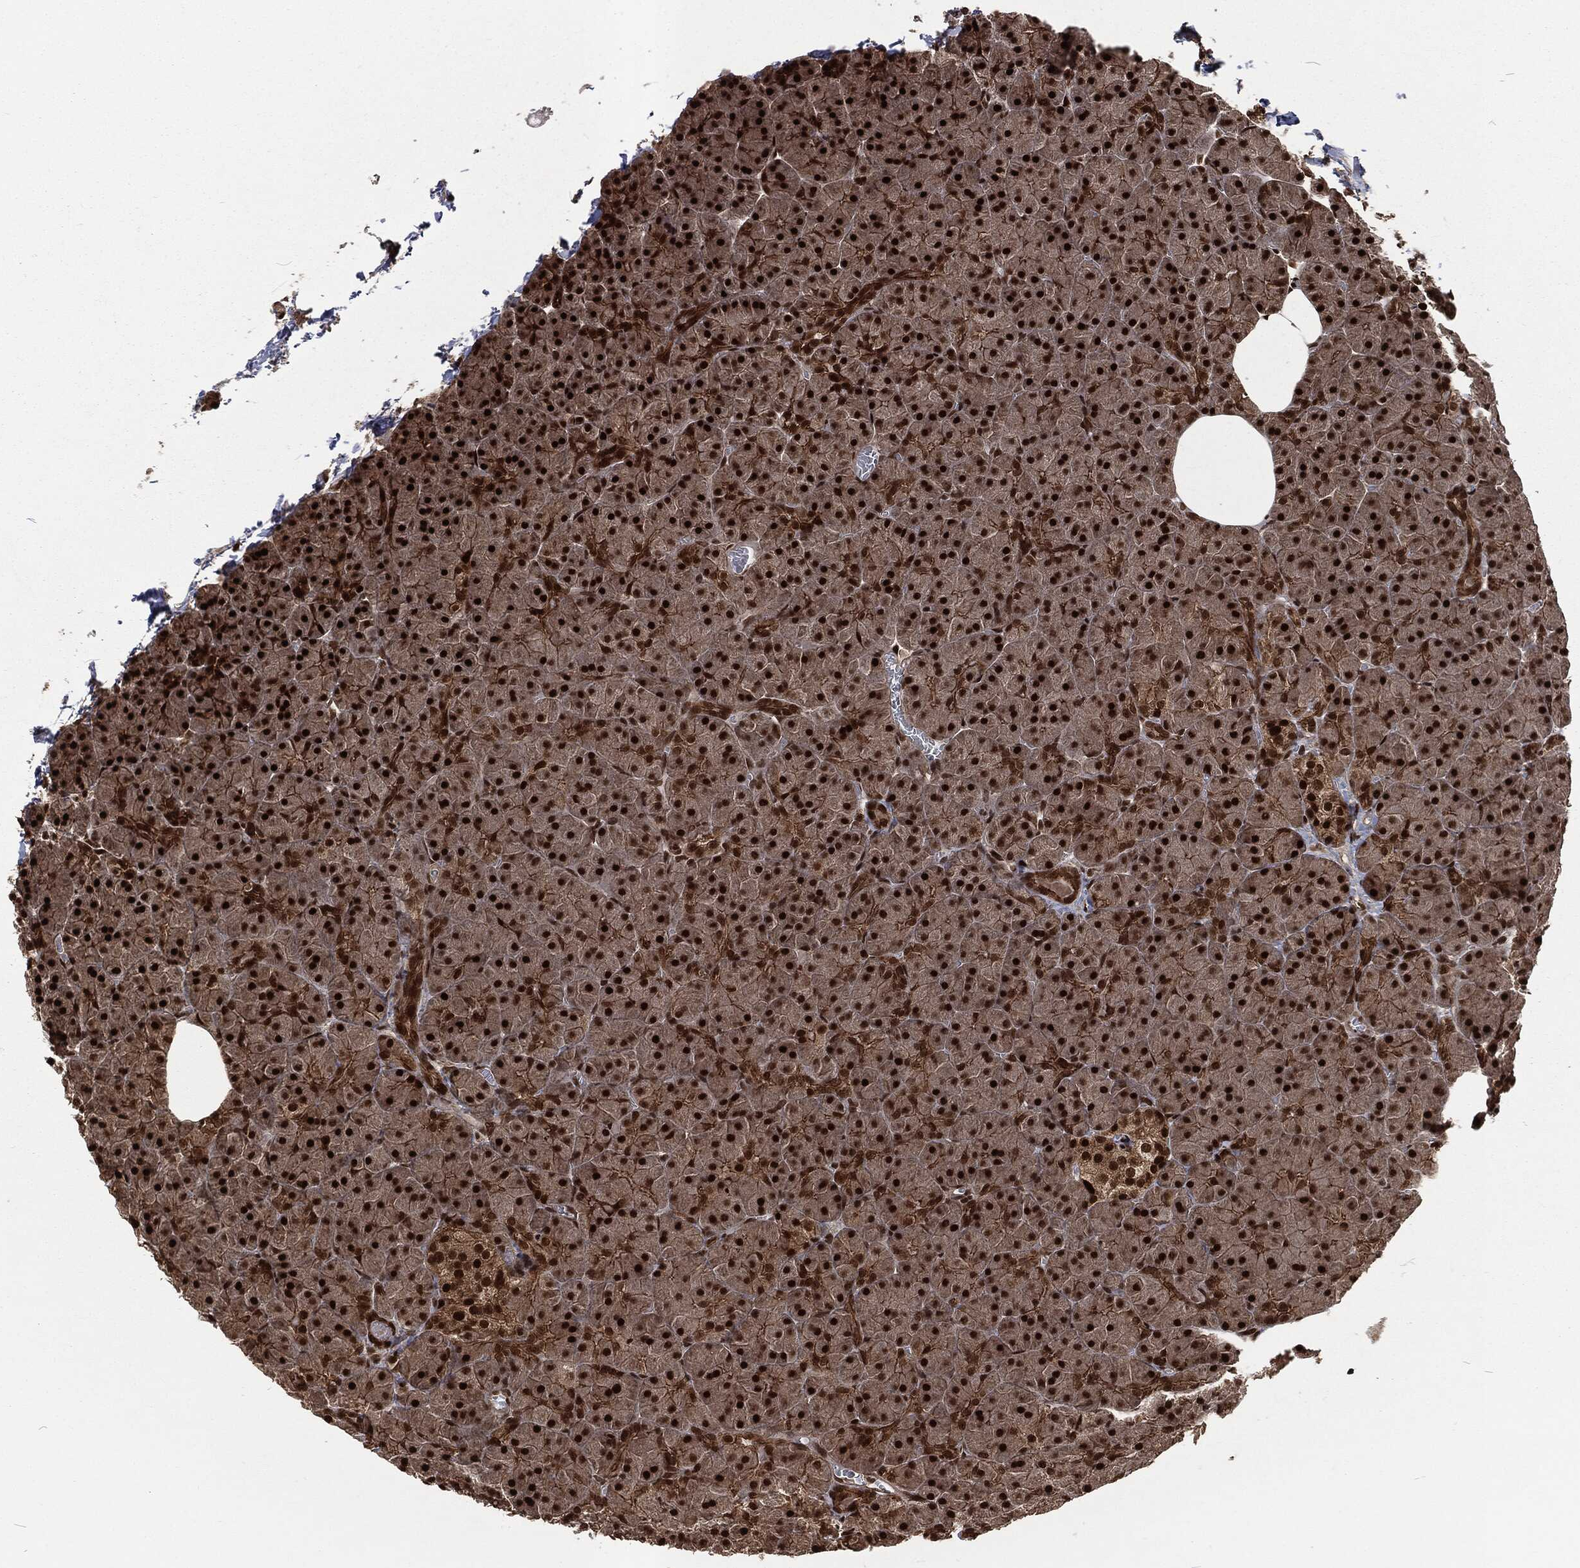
{"staining": {"intensity": "strong", "quantity": ">75%", "location": "nuclear"}, "tissue": "pancreas", "cell_type": "Exocrine glandular cells", "image_type": "normal", "snomed": [{"axis": "morphology", "description": "Normal tissue, NOS"}, {"axis": "topography", "description": "Pancreas"}], "caption": "IHC photomicrograph of unremarkable pancreas: human pancreas stained using immunohistochemistry reveals high levels of strong protein expression localized specifically in the nuclear of exocrine glandular cells, appearing as a nuclear brown color.", "gene": "NGRN", "patient": {"sex": "male", "age": 61}}